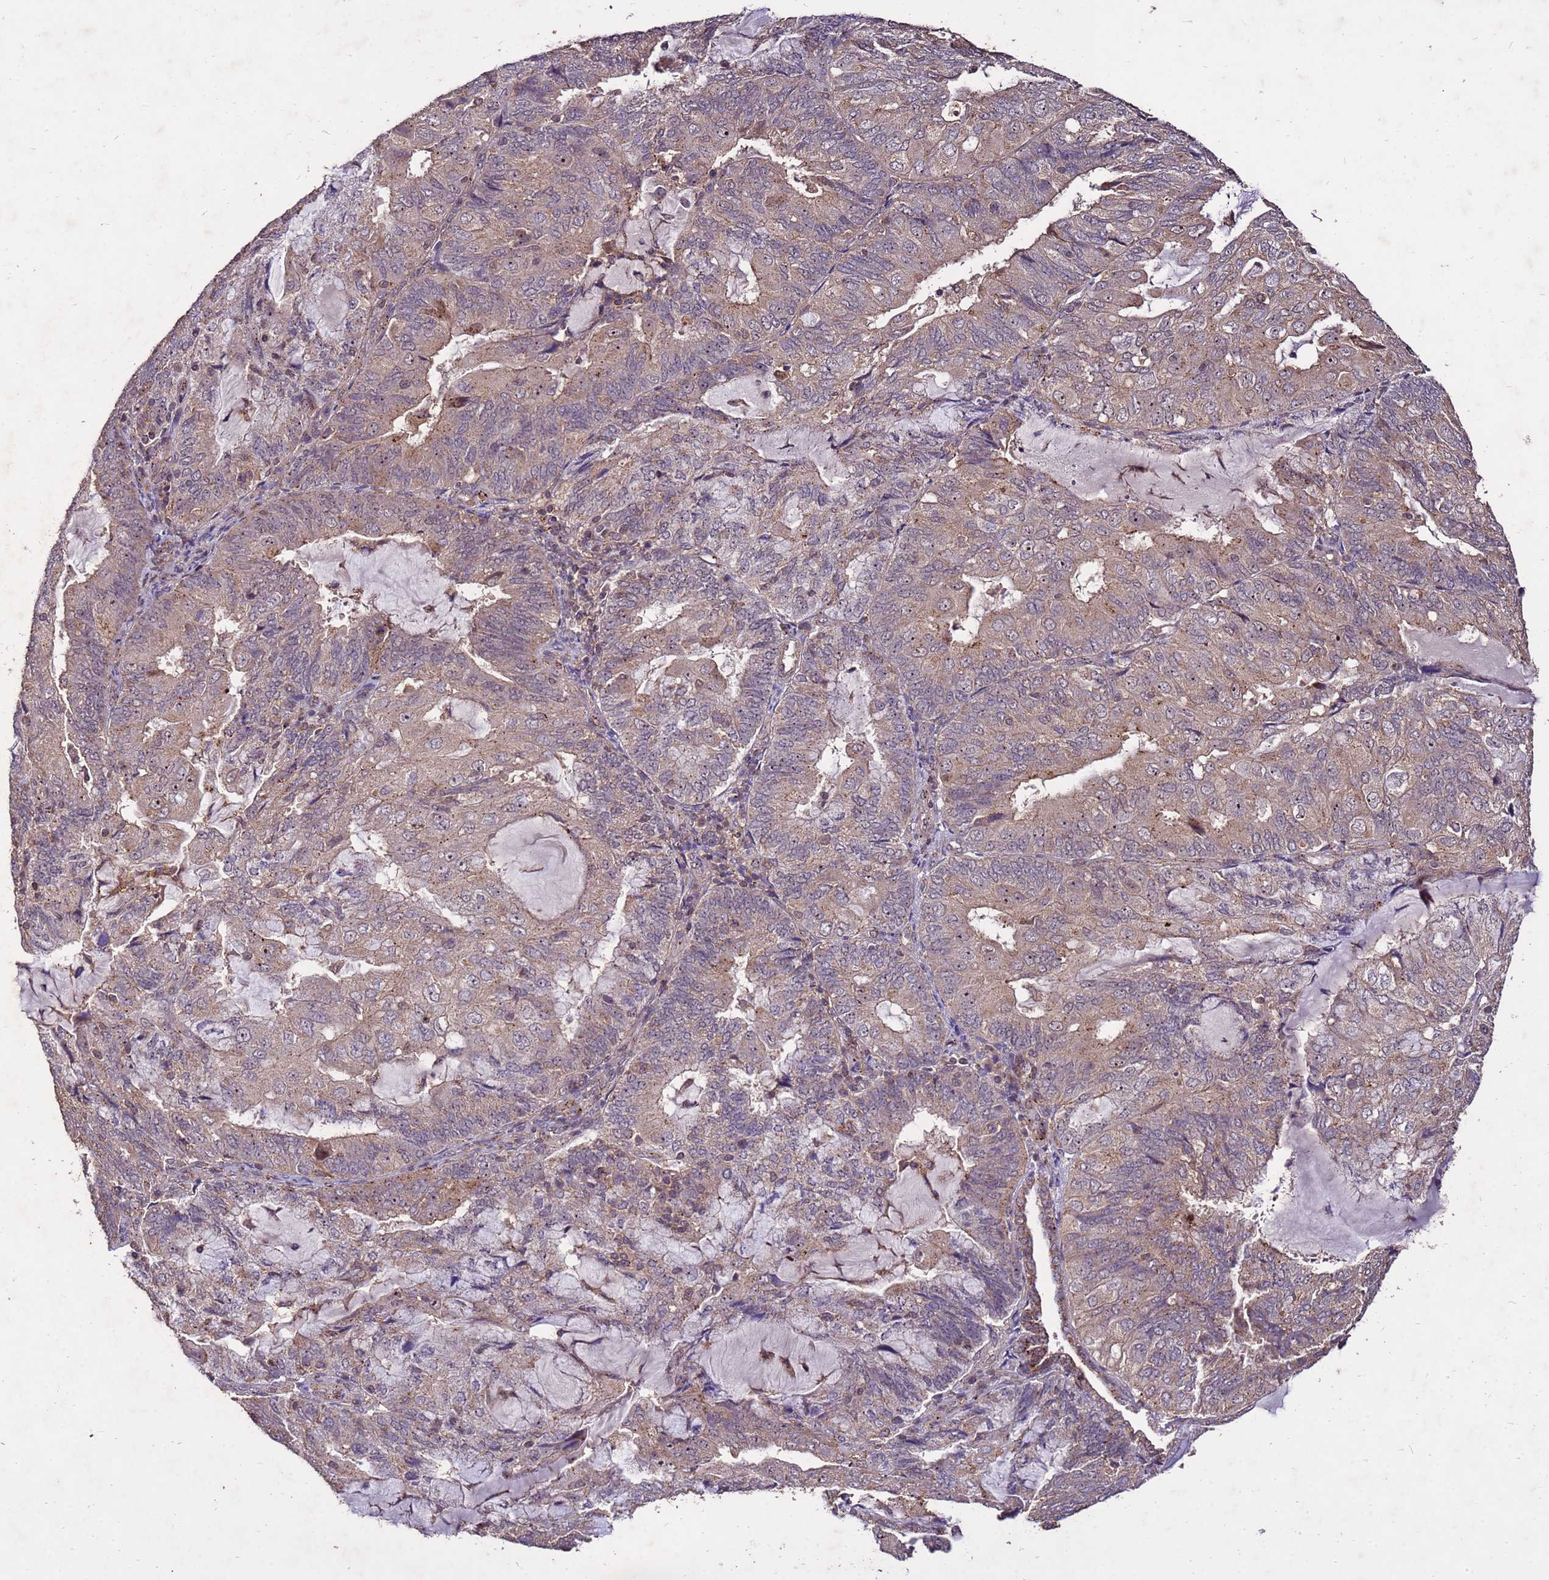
{"staining": {"intensity": "weak", "quantity": ">75%", "location": "cytoplasmic/membranous"}, "tissue": "endometrial cancer", "cell_type": "Tumor cells", "image_type": "cancer", "snomed": [{"axis": "morphology", "description": "Adenocarcinoma, NOS"}, {"axis": "topography", "description": "Endometrium"}], "caption": "A brown stain labels weak cytoplasmic/membranous expression of a protein in endometrial cancer tumor cells.", "gene": "TOR4A", "patient": {"sex": "female", "age": 81}}